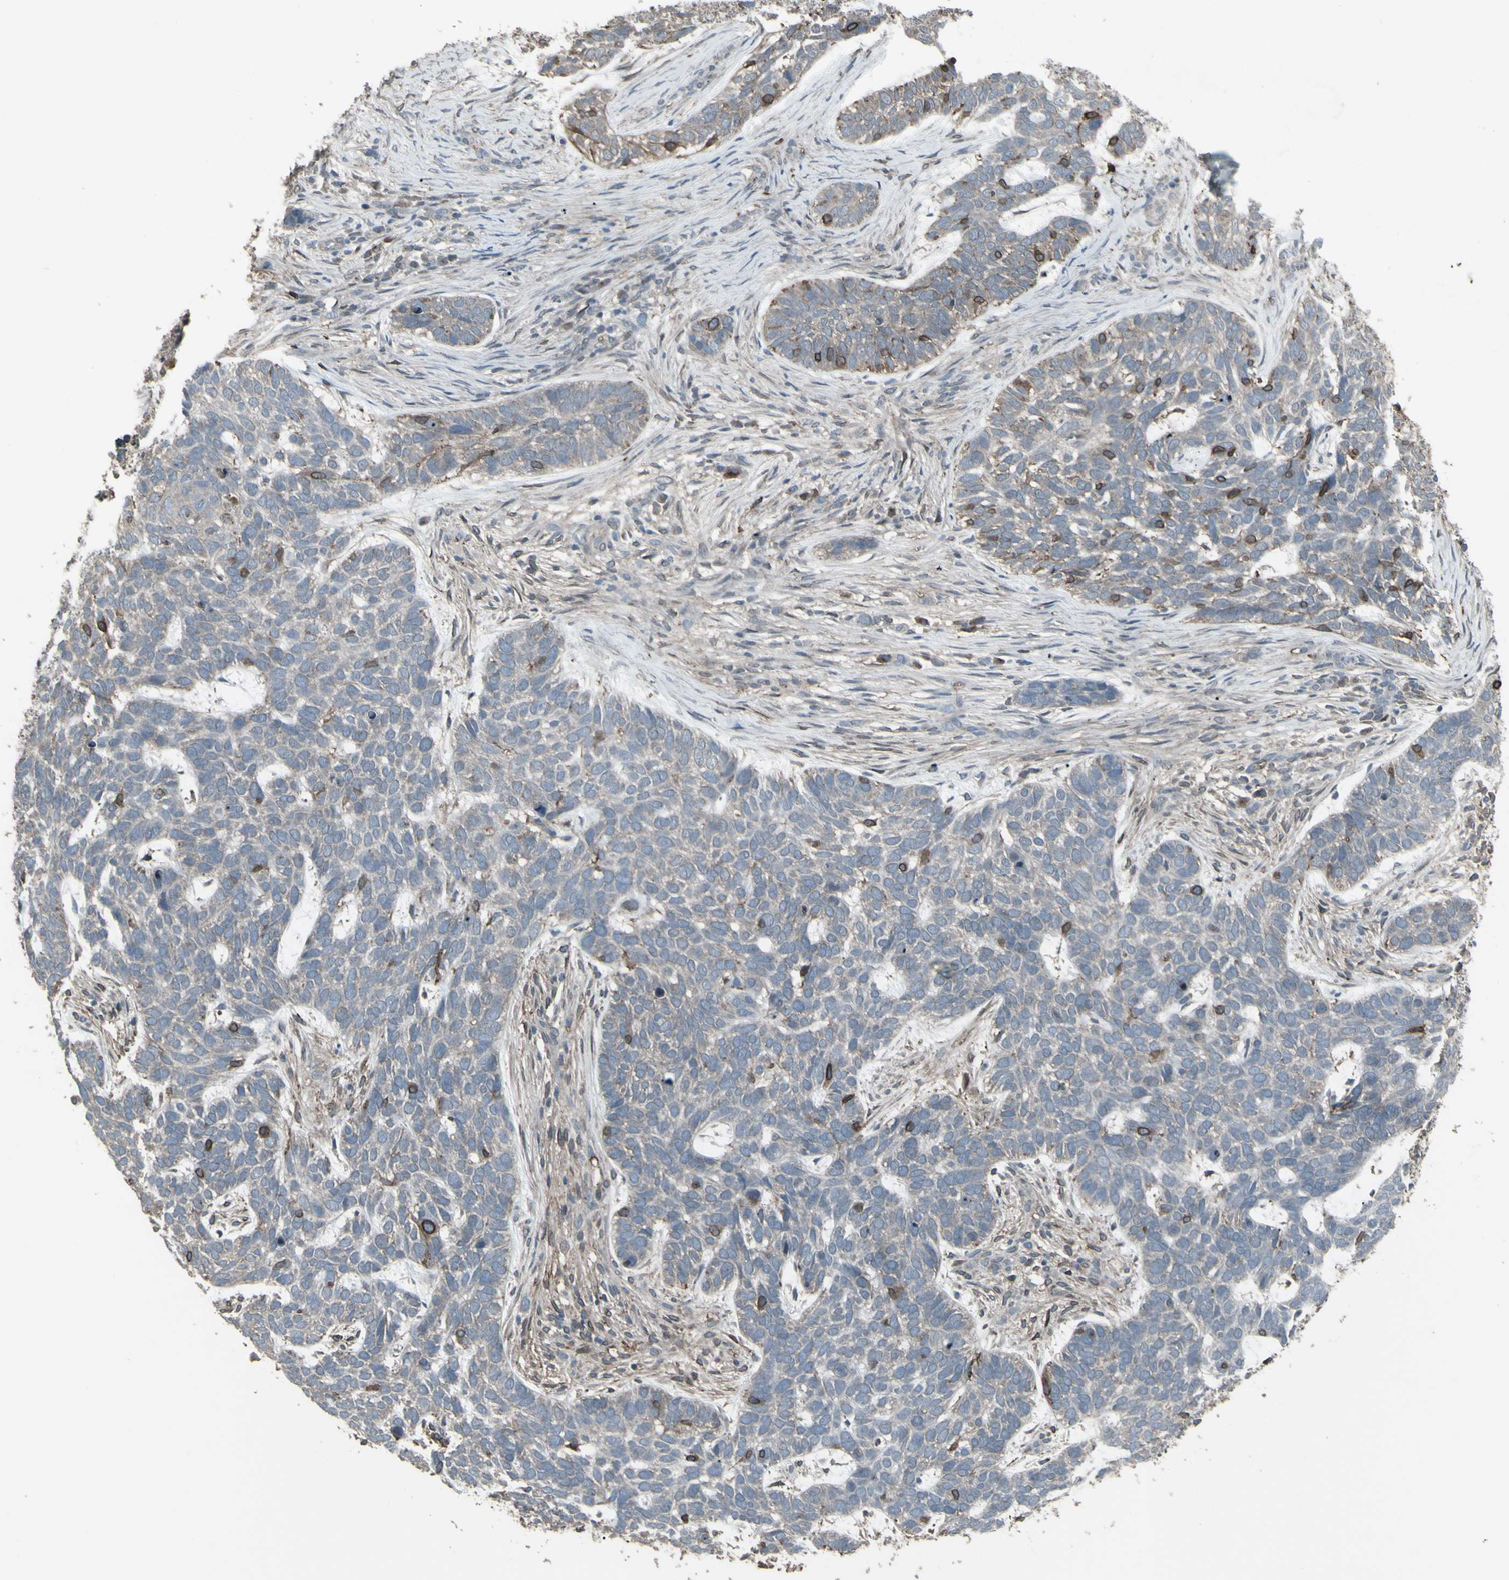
{"staining": {"intensity": "moderate", "quantity": "<25%", "location": "cytoplasmic/membranous"}, "tissue": "skin cancer", "cell_type": "Tumor cells", "image_type": "cancer", "snomed": [{"axis": "morphology", "description": "Basal cell carcinoma"}, {"axis": "topography", "description": "Skin"}], "caption": "A high-resolution histopathology image shows immunohistochemistry staining of skin cancer (basal cell carcinoma), which reveals moderate cytoplasmic/membranous expression in about <25% of tumor cells.", "gene": "SMO", "patient": {"sex": "male", "age": 87}}